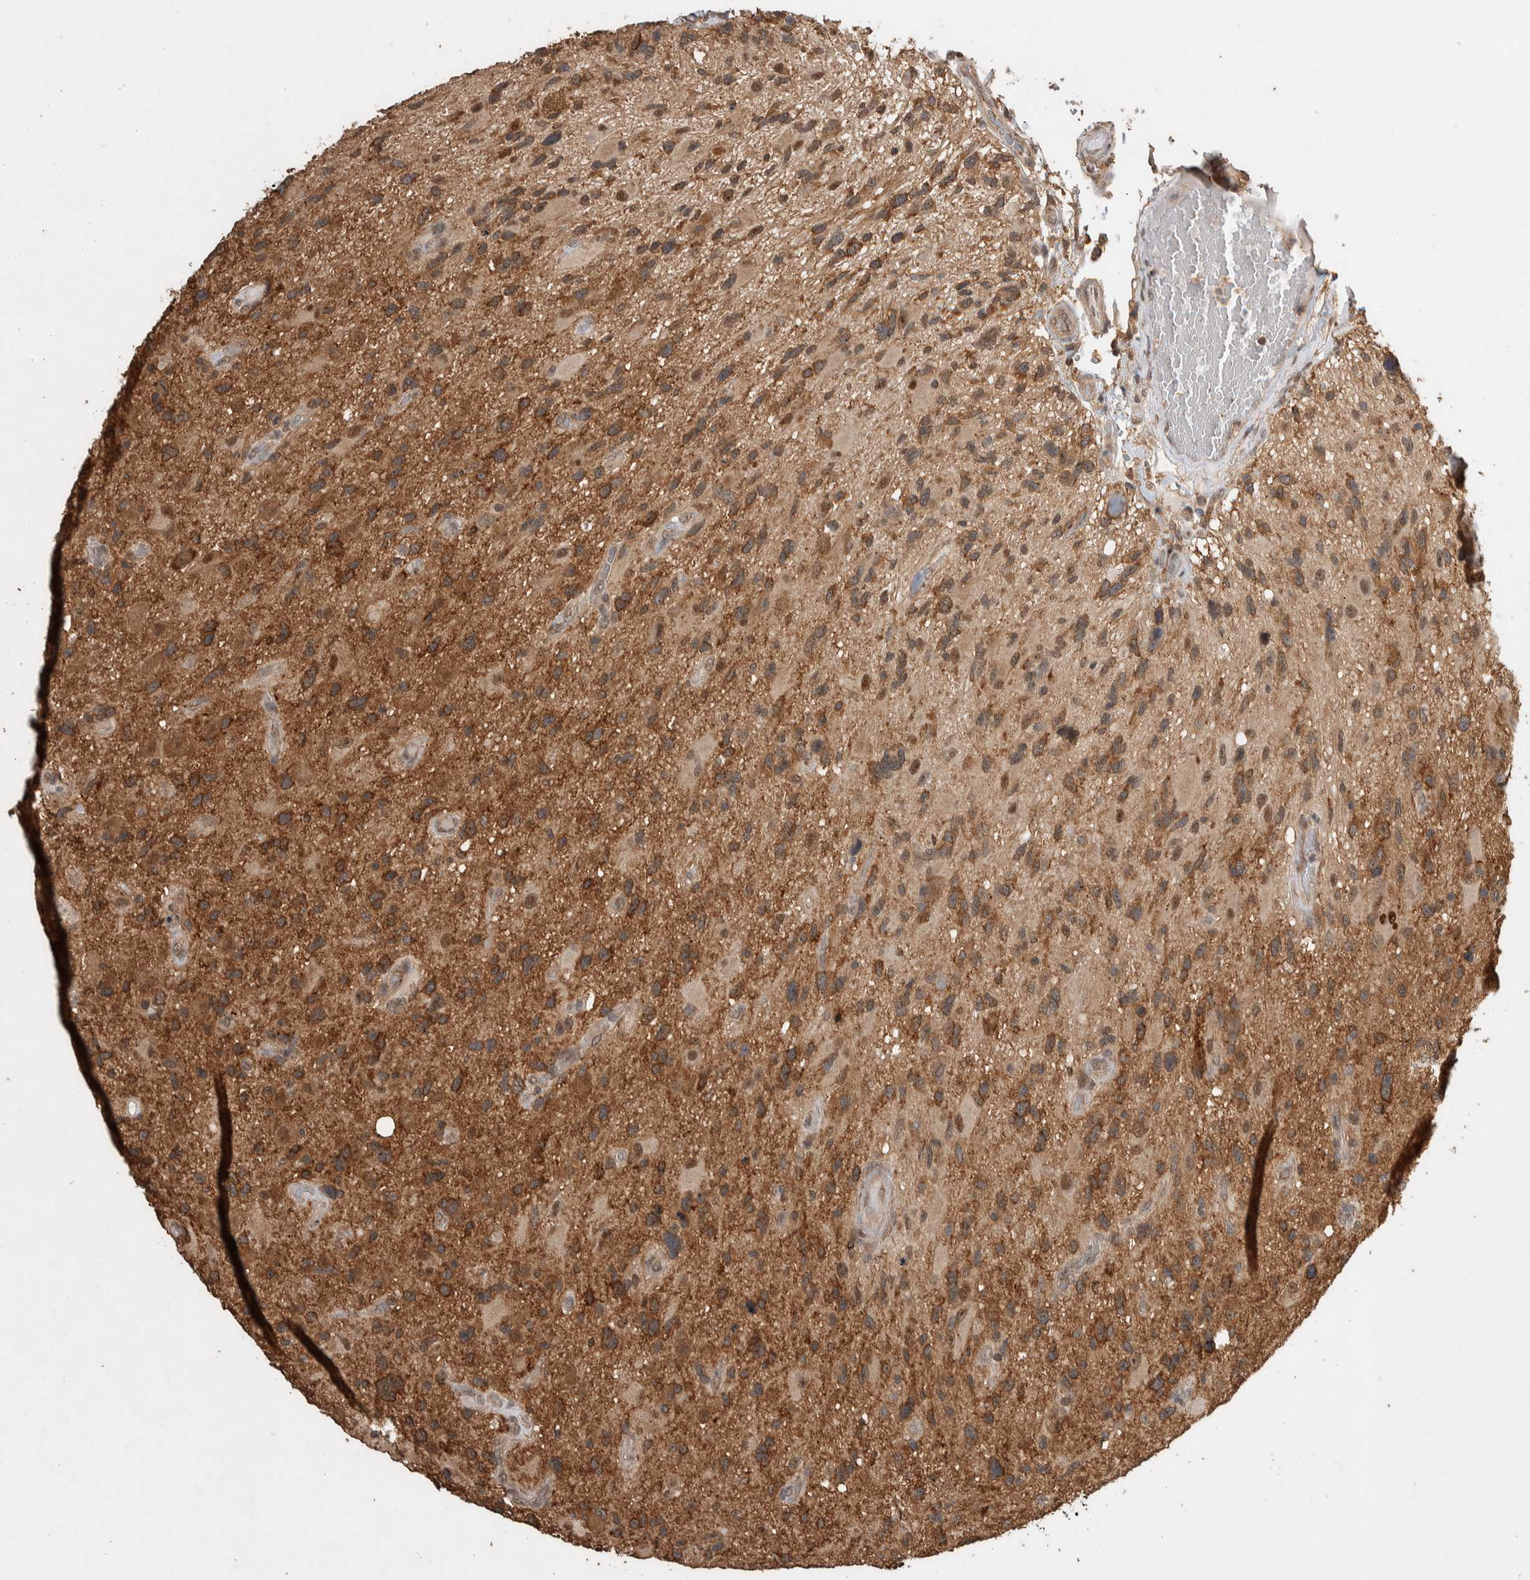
{"staining": {"intensity": "moderate", "quantity": ">75%", "location": "cytoplasmic/membranous"}, "tissue": "glioma", "cell_type": "Tumor cells", "image_type": "cancer", "snomed": [{"axis": "morphology", "description": "Glioma, malignant, High grade"}, {"axis": "topography", "description": "Brain"}], "caption": "IHC micrograph of neoplastic tissue: glioma stained using immunohistochemistry (IHC) demonstrates medium levels of moderate protein expression localized specifically in the cytoplasmic/membranous of tumor cells, appearing as a cytoplasmic/membranous brown color.", "gene": "DVL2", "patient": {"sex": "male", "age": 33}}